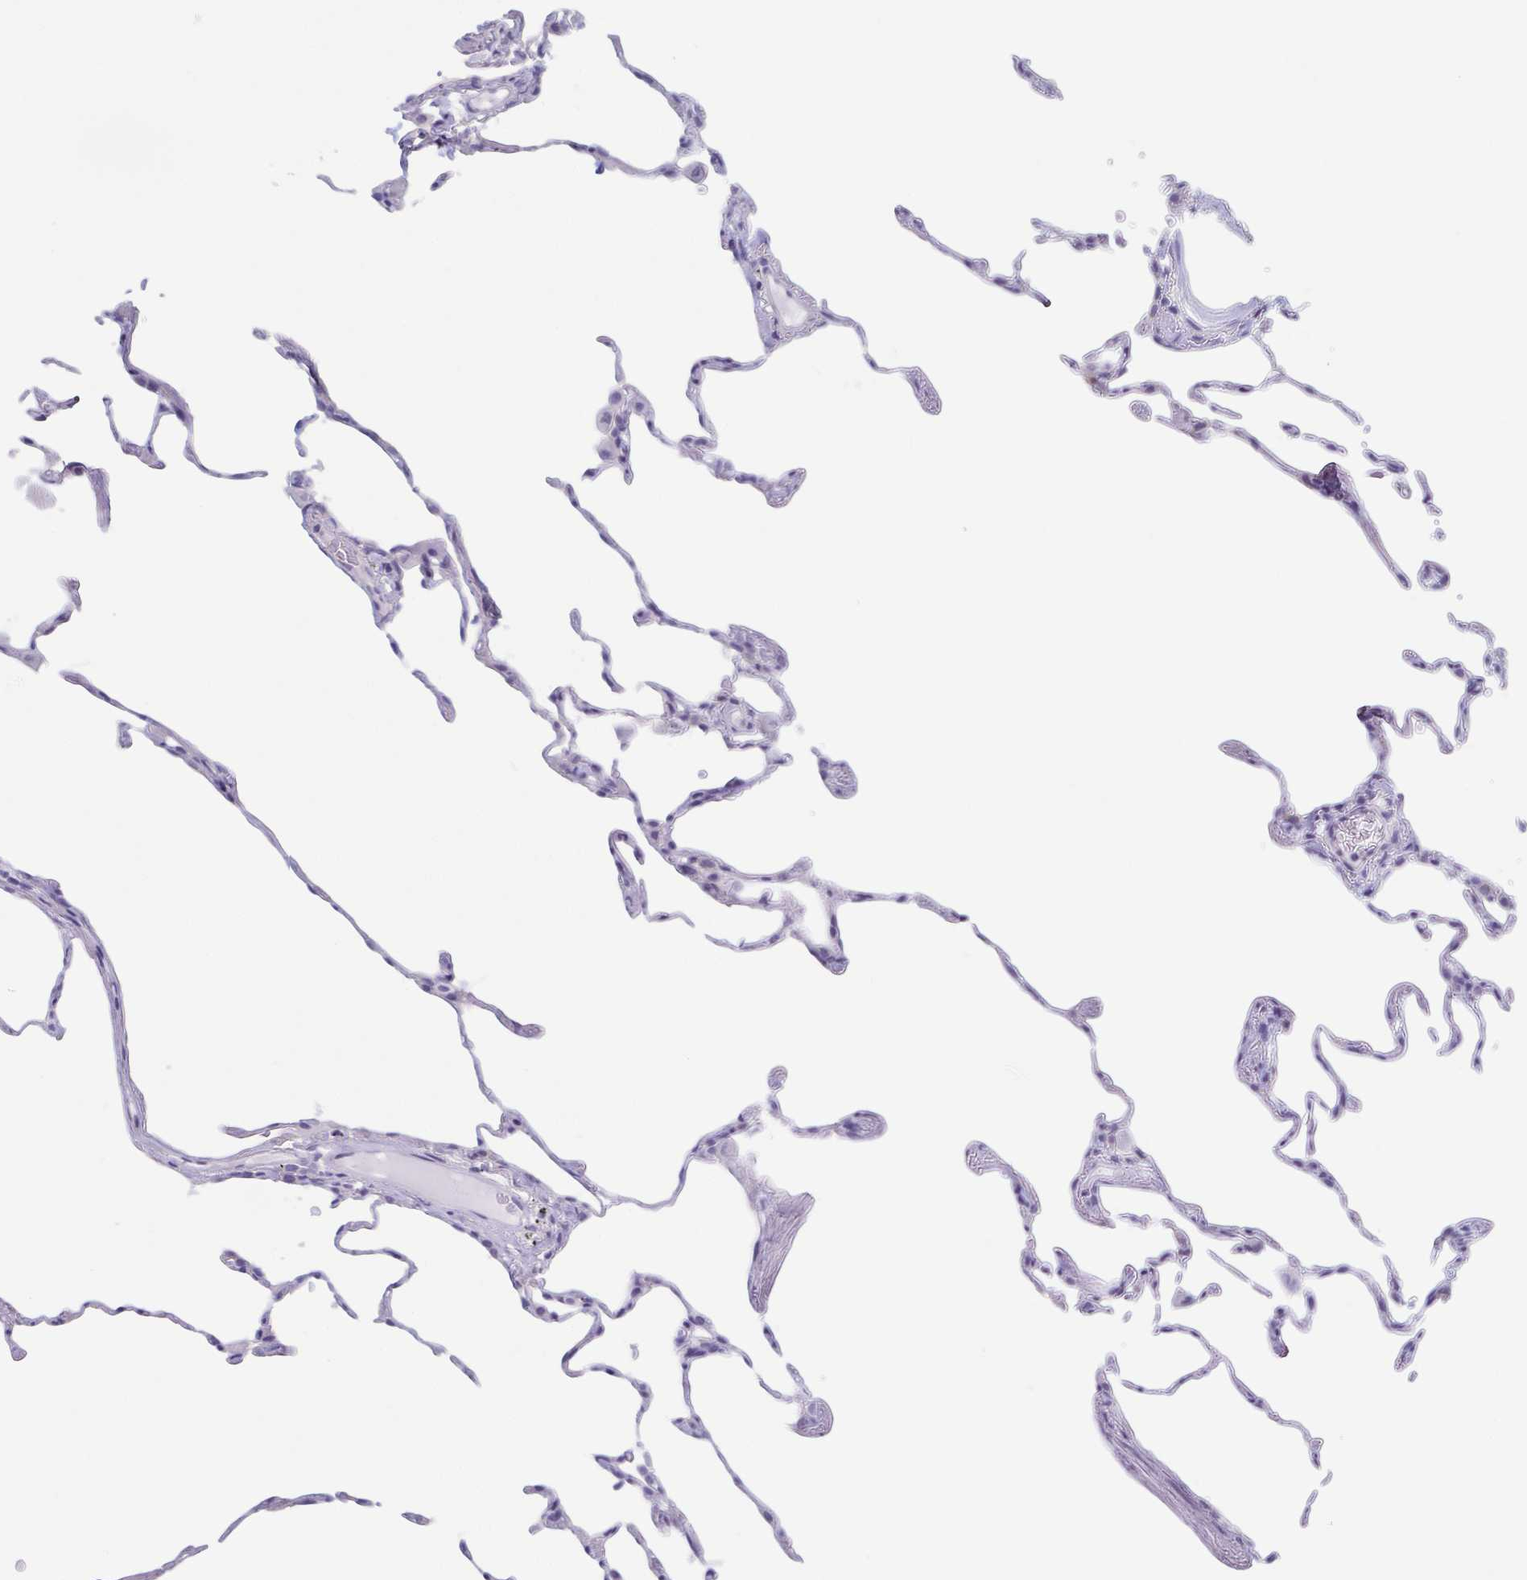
{"staining": {"intensity": "weak", "quantity": "<25%", "location": "cytoplasmic/membranous"}, "tissue": "lung", "cell_type": "Alveolar cells", "image_type": "normal", "snomed": [{"axis": "morphology", "description": "Normal tissue, NOS"}, {"axis": "topography", "description": "Lung"}], "caption": "High power microscopy histopathology image of an immunohistochemistry histopathology image of benign lung, revealing no significant staining in alveolar cells.", "gene": "DYNC1I1", "patient": {"sex": "female", "age": 57}}